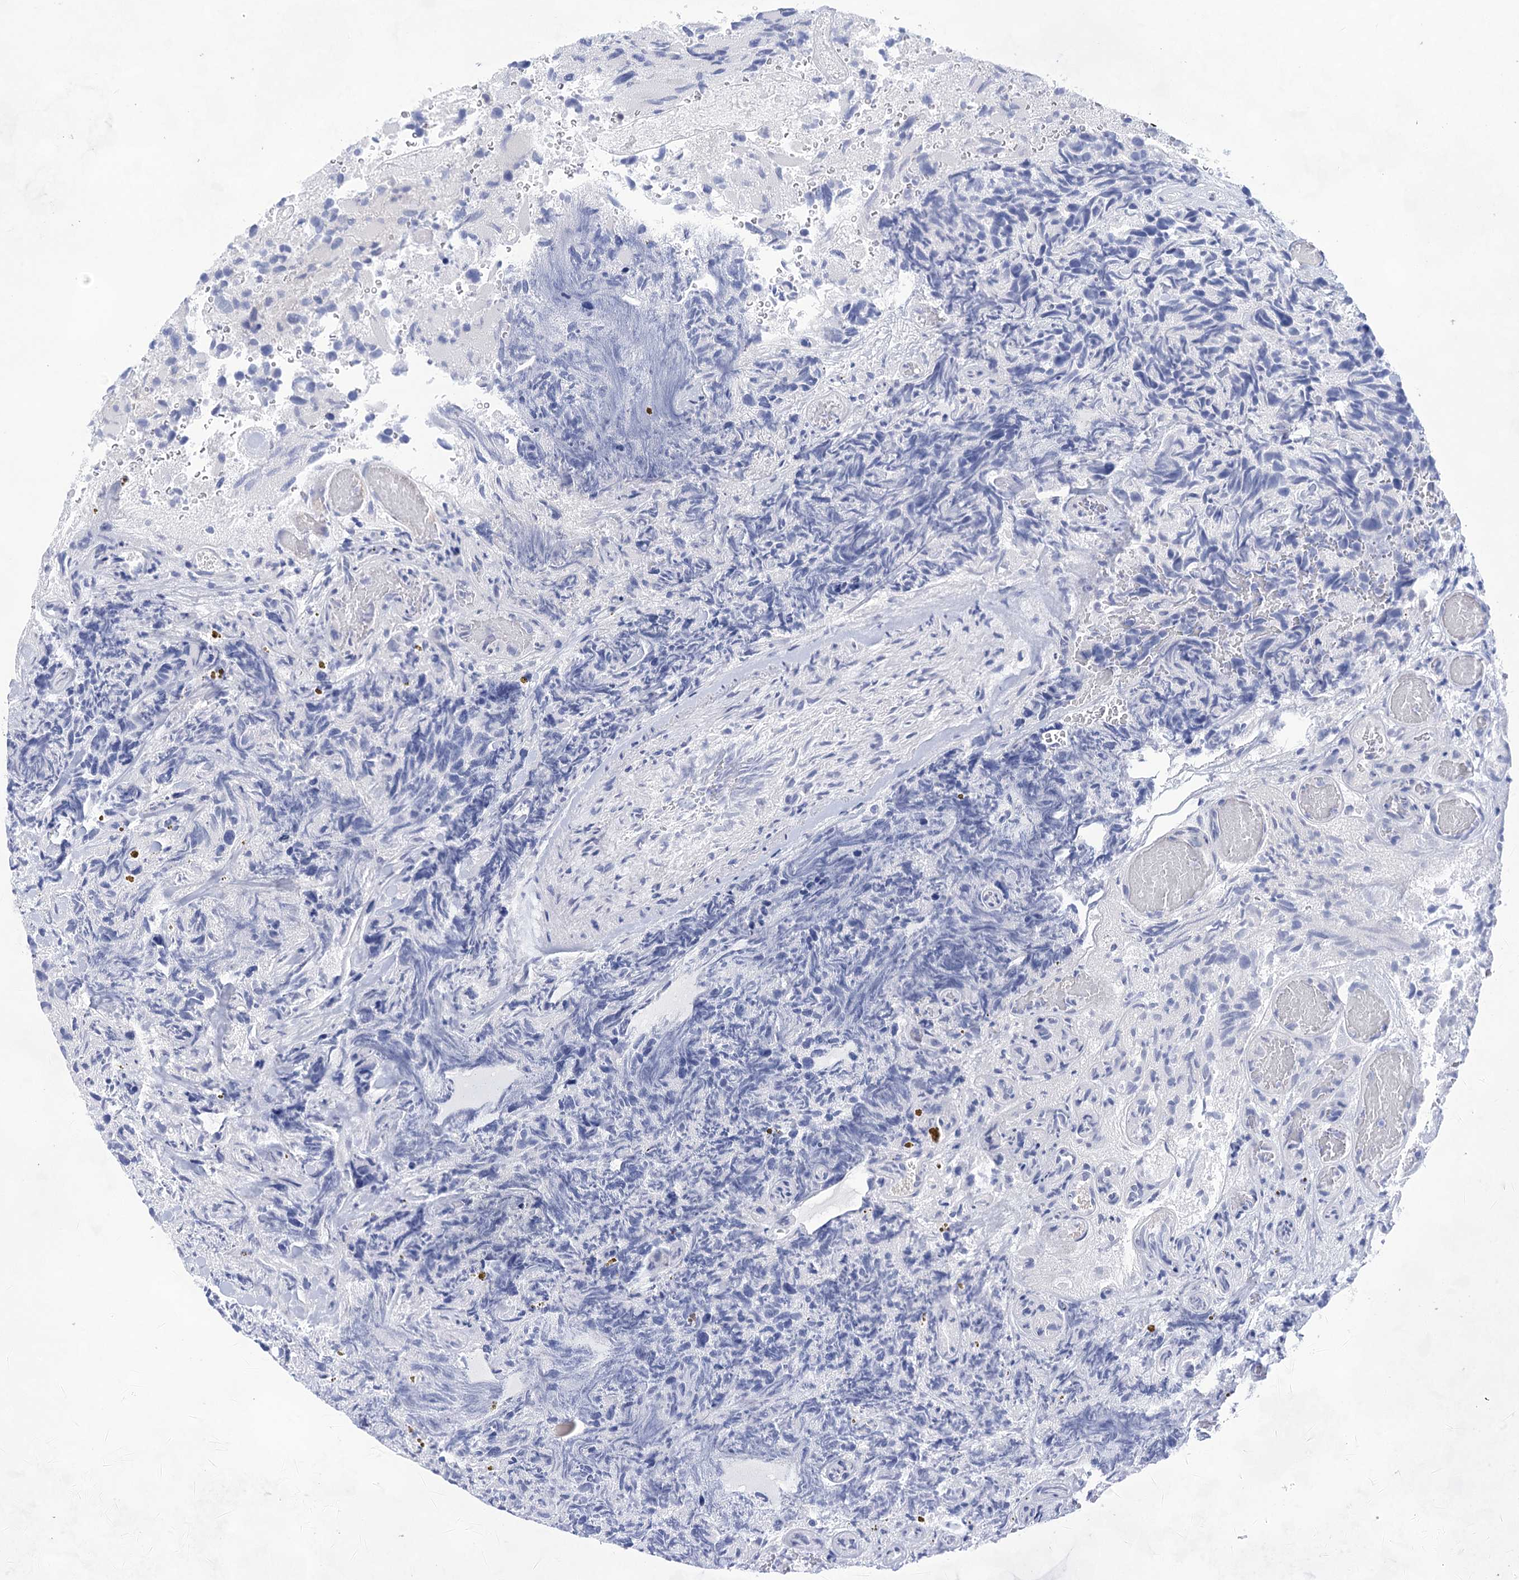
{"staining": {"intensity": "negative", "quantity": "none", "location": "none"}, "tissue": "glioma", "cell_type": "Tumor cells", "image_type": "cancer", "snomed": [{"axis": "morphology", "description": "Glioma, malignant, High grade"}, {"axis": "topography", "description": "Brain"}], "caption": "A high-resolution image shows IHC staining of high-grade glioma (malignant), which displays no significant staining in tumor cells. The staining is performed using DAB (3,3'-diaminobenzidine) brown chromogen with nuclei counter-stained in using hematoxylin.", "gene": "LALBA", "patient": {"sex": "male", "age": 69}}